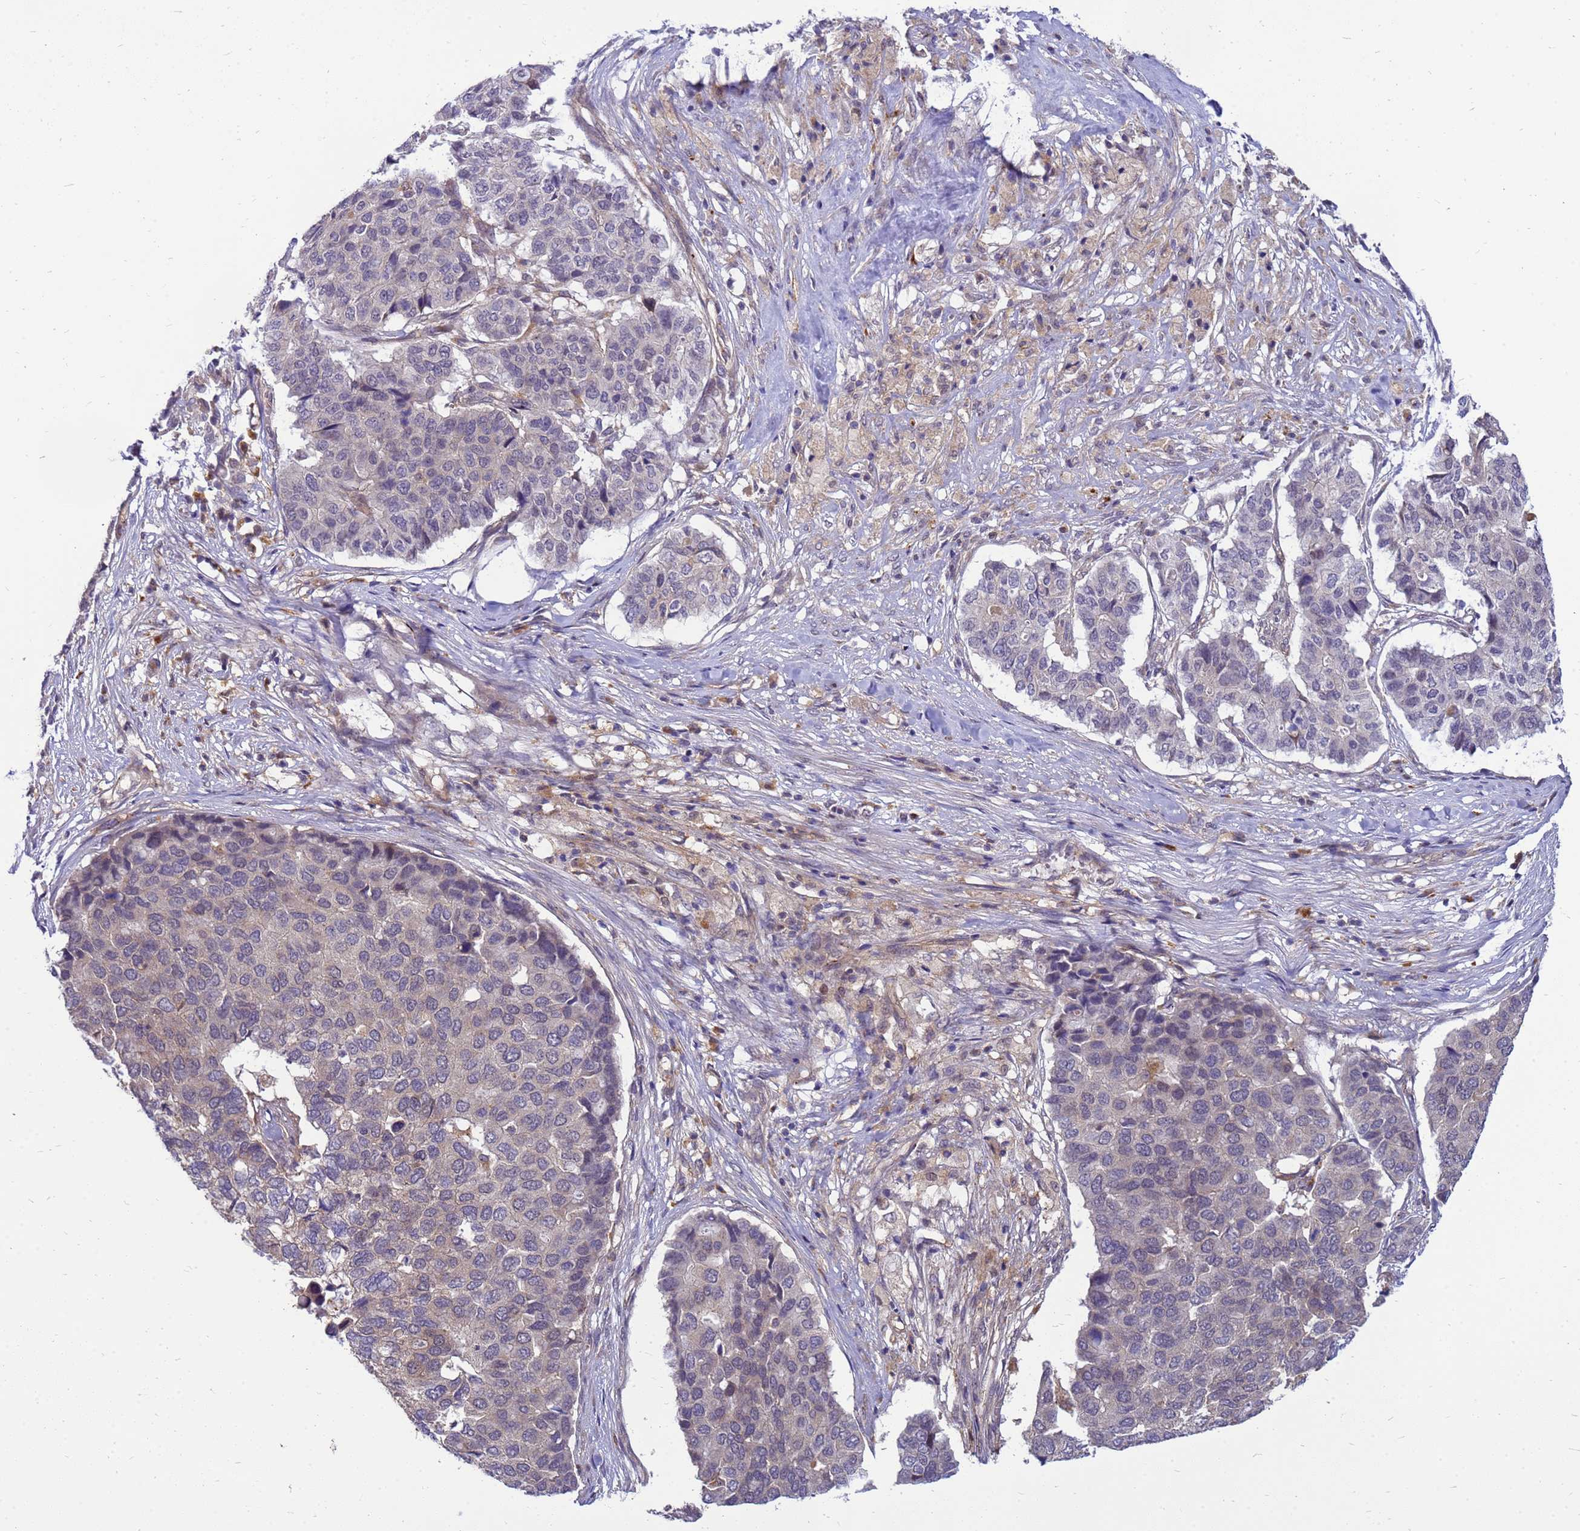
{"staining": {"intensity": "negative", "quantity": "none", "location": "none"}, "tissue": "pancreatic cancer", "cell_type": "Tumor cells", "image_type": "cancer", "snomed": [{"axis": "morphology", "description": "Adenocarcinoma, NOS"}, {"axis": "topography", "description": "Pancreas"}], "caption": "This is an IHC histopathology image of pancreatic cancer. There is no expression in tumor cells.", "gene": "ENOPH1", "patient": {"sex": "male", "age": 50}}